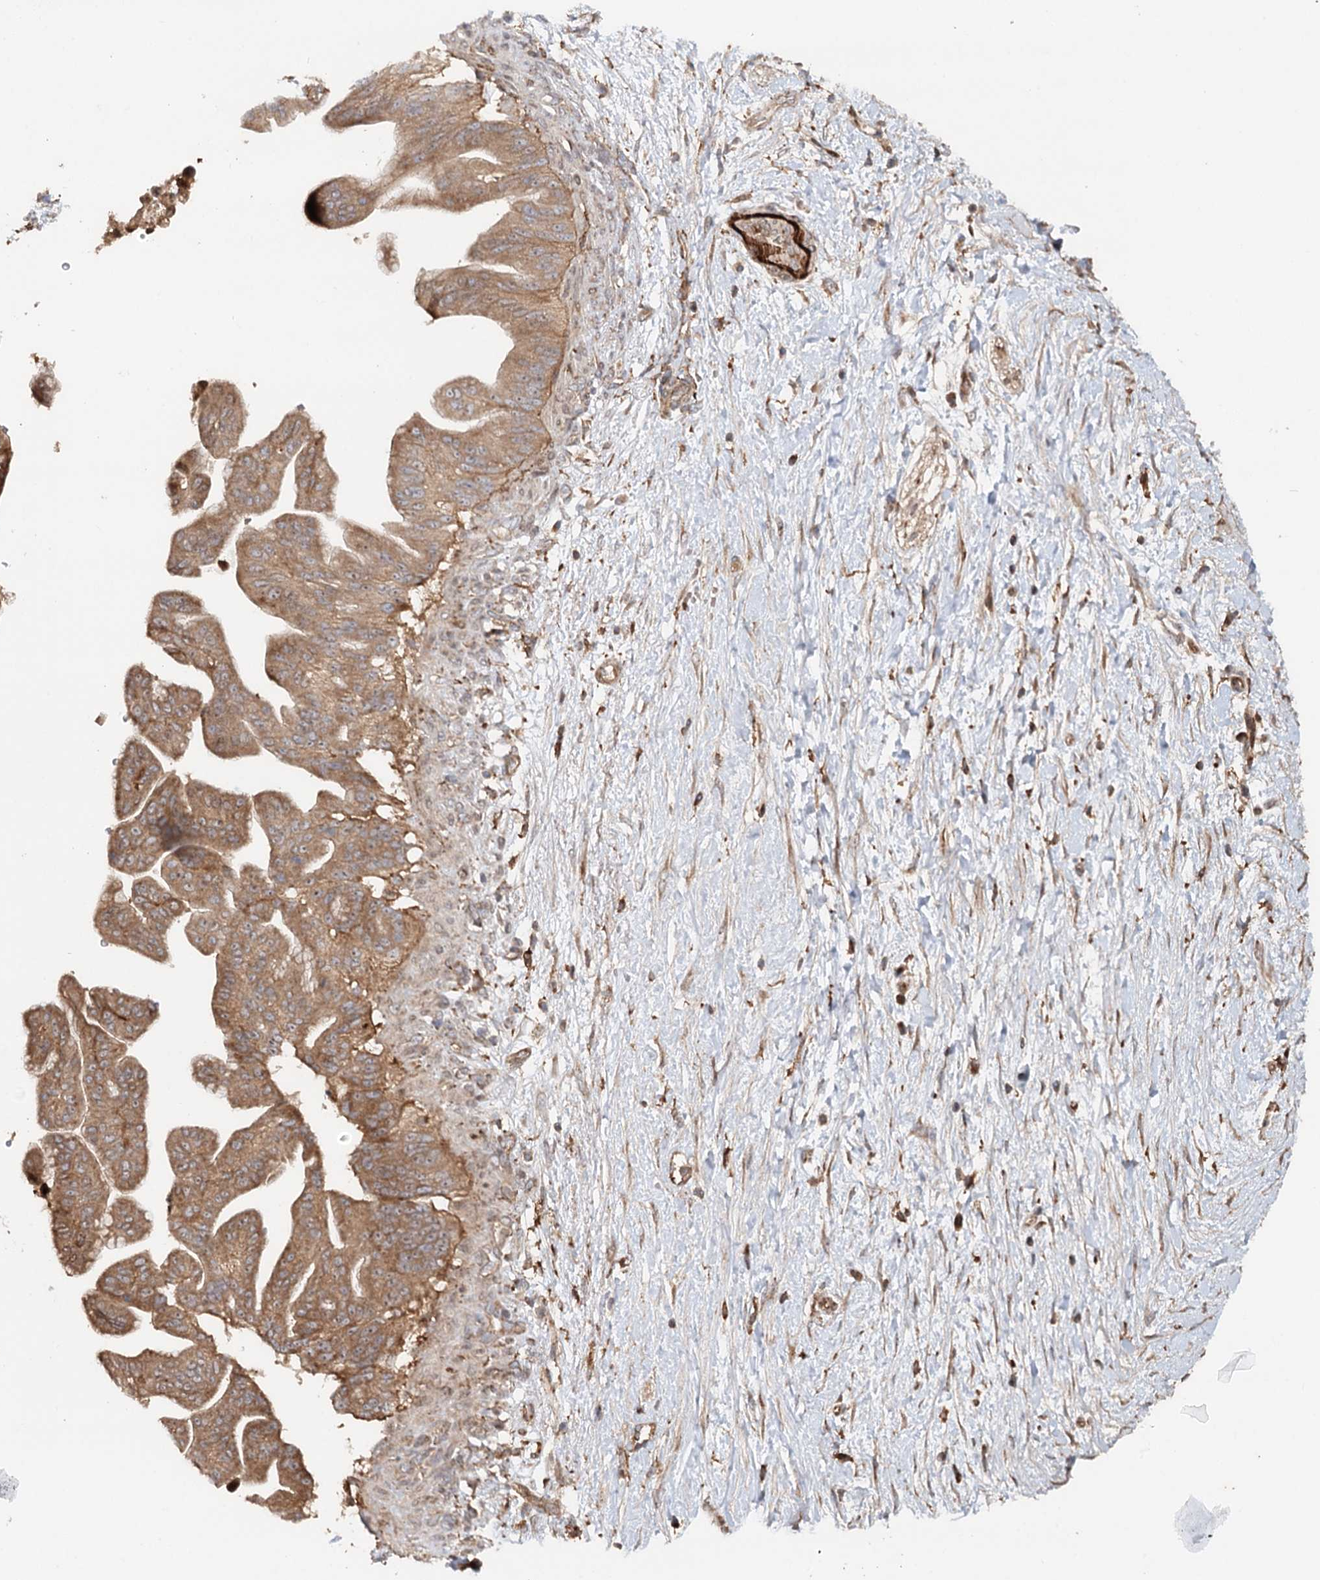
{"staining": {"intensity": "moderate", "quantity": ">75%", "location": "cytoplasmic/membranous"}, "tissue": "pancreatic cancer", "cell_type": "Tumor cells", "image_type": "cancer", "snomed": [{"axis": "morphology", "description": "Adenocarcinoma, NOS"}, {"axis": "topography", "description": "Pancreas"}], "caption": "This photomicrograph exhibits pancreatic adenocarcinoma stained with IHC to label a protein in brown. The cytoplasmic/membranous of tumor cells show moderate positivity for the protein. Nuclei are counter-stained blue.", "gene": "RNF111", "patient": {"sex": "male", "age": 68}}